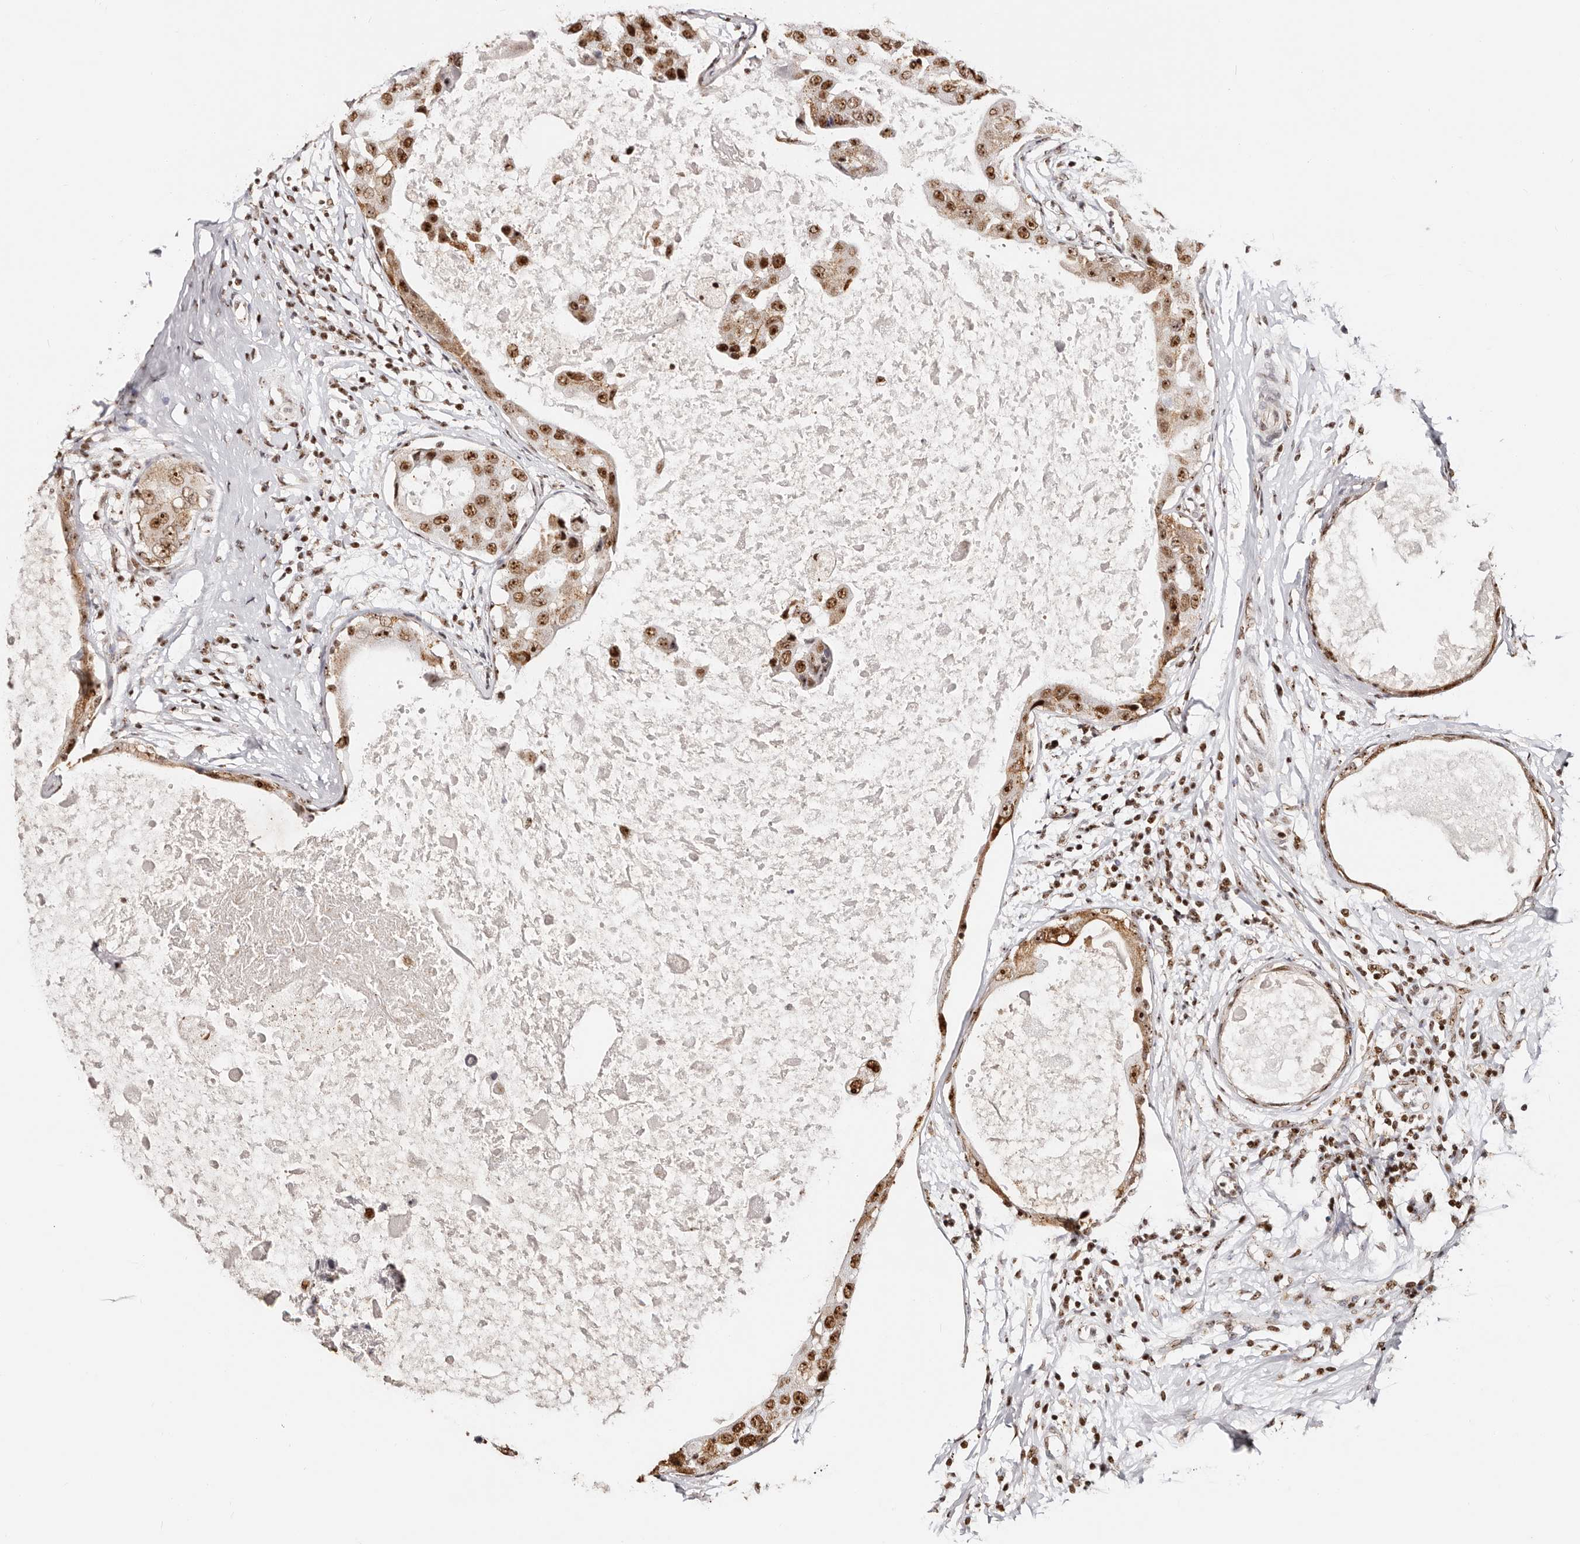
{"staining": {"intensity": "strong", "quantity": ">75%", "location": "nuclear"}, "tissue": "breast cancer", "cell_type": "Tumor cells", "image_type": "cancer", "snomed": [{"axis": "morphology", "description": "Duct carcinoma"}, {"axis": "topography", "description": "Breast"}], "caption": "Immunohistochemical staining of breast invasive ductal carcinoma reveals strong nuclear protein expression in approximately >75% of tumor cells. Using DAB (3,3'-diaminobenzidine) (brown) and hematoxylin (blue) stains, captured at high magnification using brightfield microscopy.", "gene": "IQGAP3", "patient": {"sex": "female", "age": 27}}